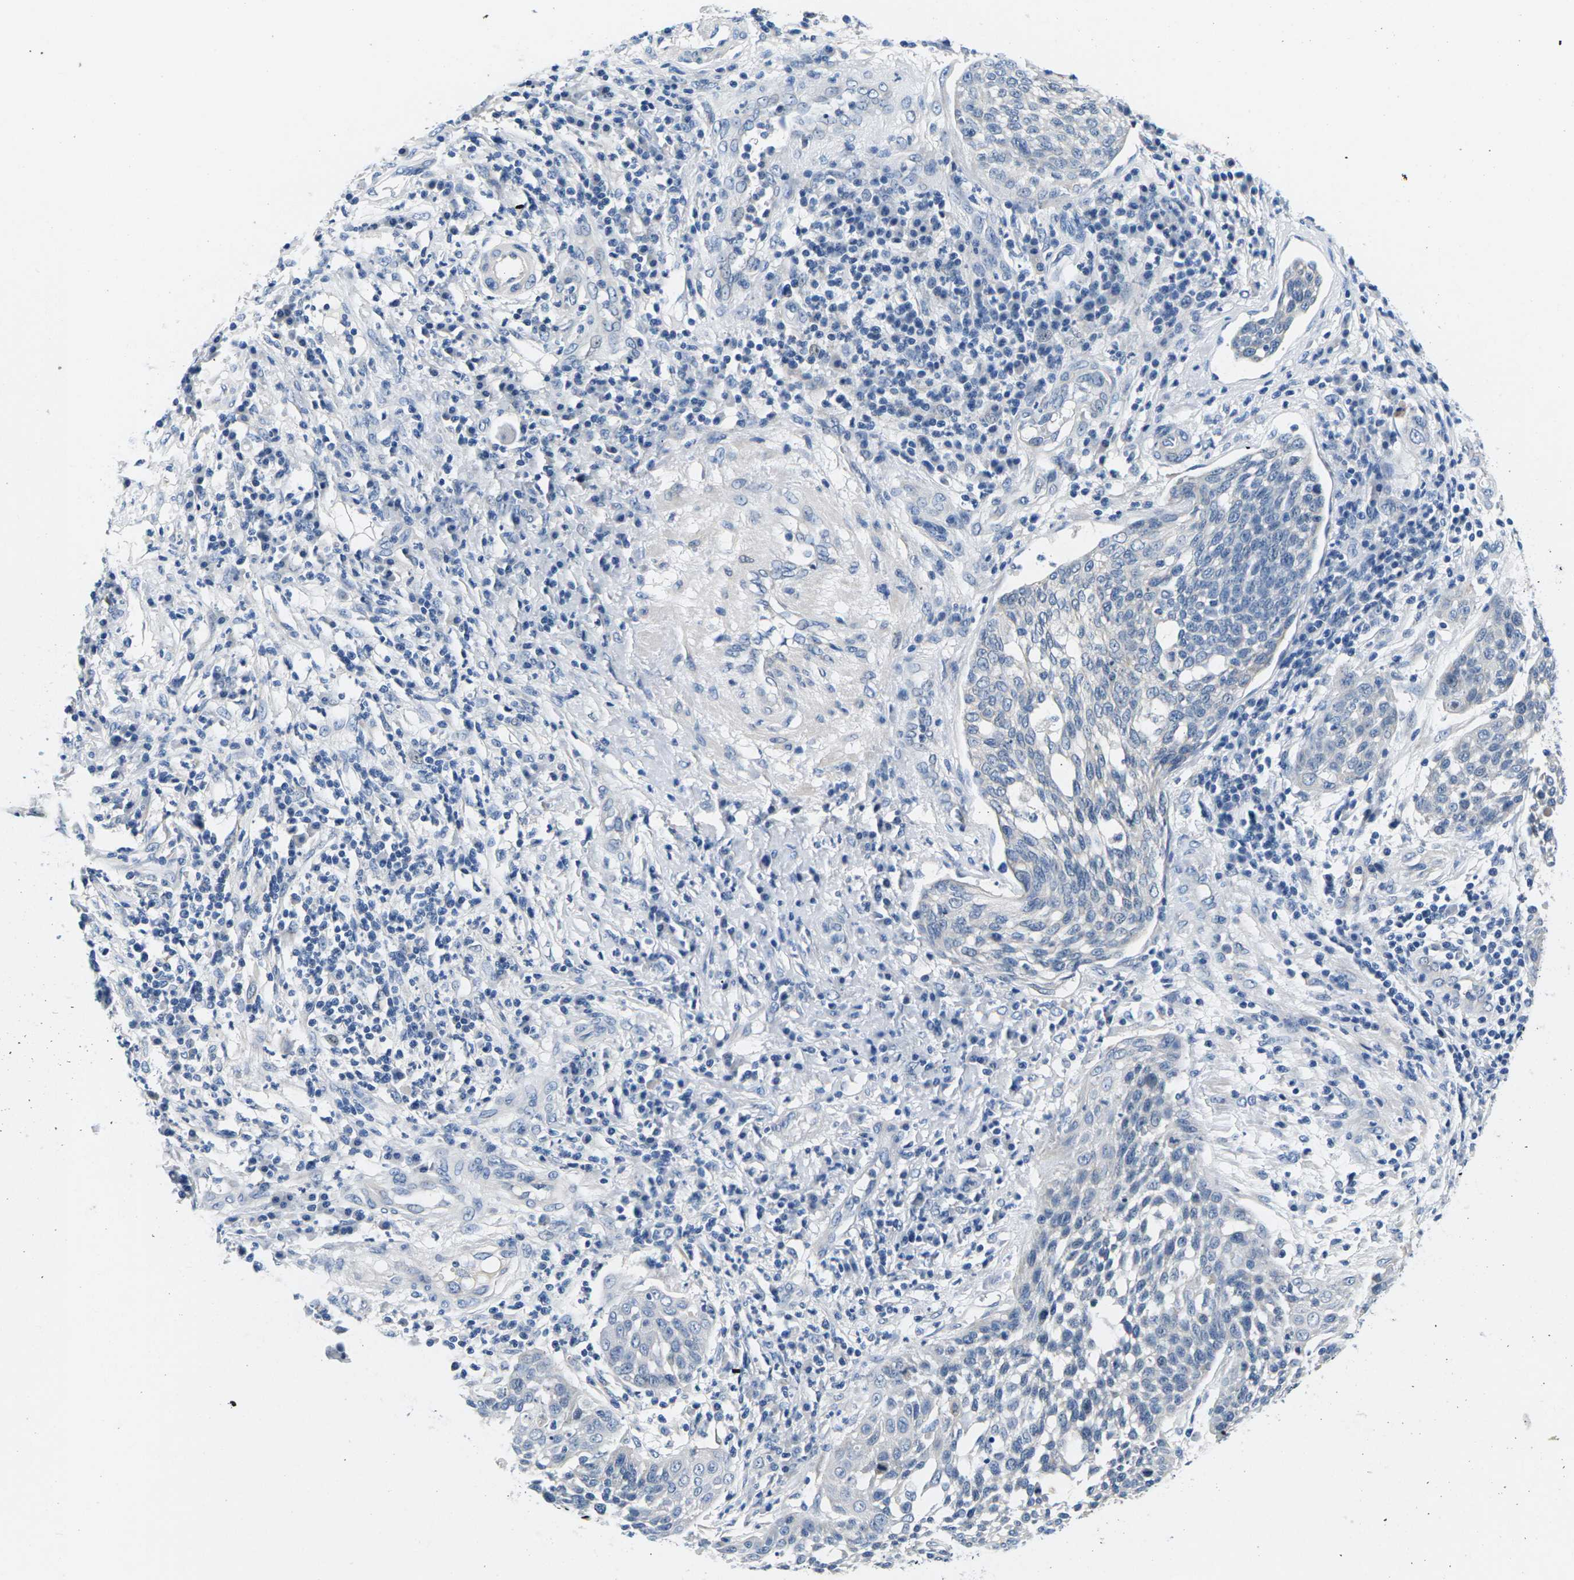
{"staining": {"intensity": "negative", "quantity": "none", "location": "none"}, "tissue": "cervical cancer", "cell_type": "Tumor cells", "image_type": "cancer", "snomed": [{"axis": "morphology", "description": "Squamous cell carcinoma, NOS"}, {"axis": "topography", "description": "Cervix"}], "caption": "Squamous cell carcinoma (cervical) was stained to show a protein in brown. There is no significant expression in tumor cells. Brightfield microscopy of immunohistochemistry (IHC) stained with DAB (3,3'-diaminobenzidine) (brown) and hematoxylin (blue), captured at high magnification.", "gene": "TSPAN2", "patient": {"sex": "female", "age": 34}}